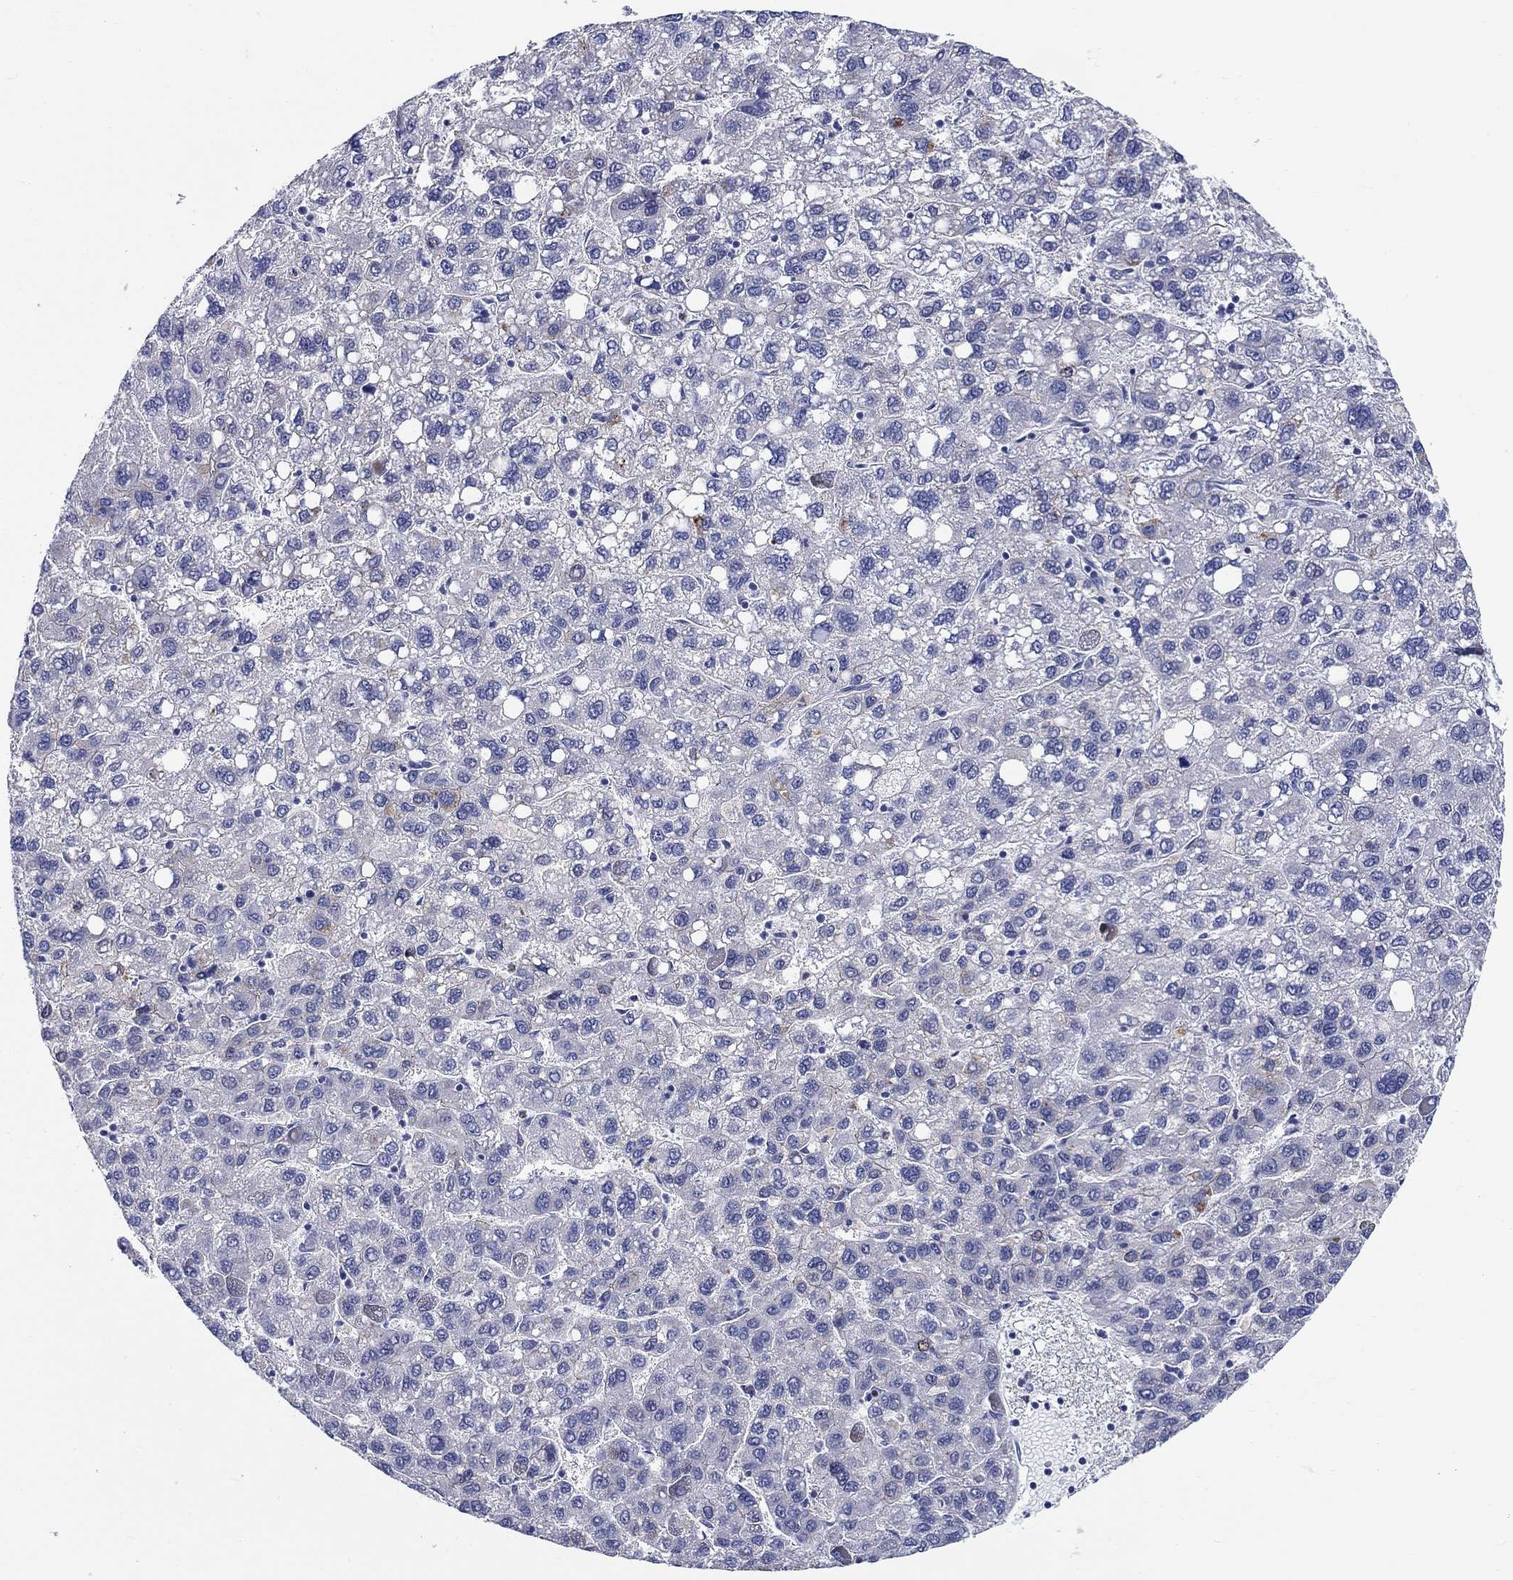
{"staining": {"intensity": "moderate", "quantity": "<25%", "location": "cytoplasmic/membranous"}, "tissue": "liver cancer", "cell_type": "Tumor cells", "image_type": "cancer", "snomed": [{"axis": "morphology", "description": "Carcinoma, Hepatocellular, NOS"}, {"axis": "topography", "description": "Liver"}], "caption": "Moderate cytoplasmic/membranous expression is identified in about <25% of tumor cells in liver hepatocellular carcinoma.", "gene": "RAP1GAP", "patient": {"sex": "female", "age": 82}}